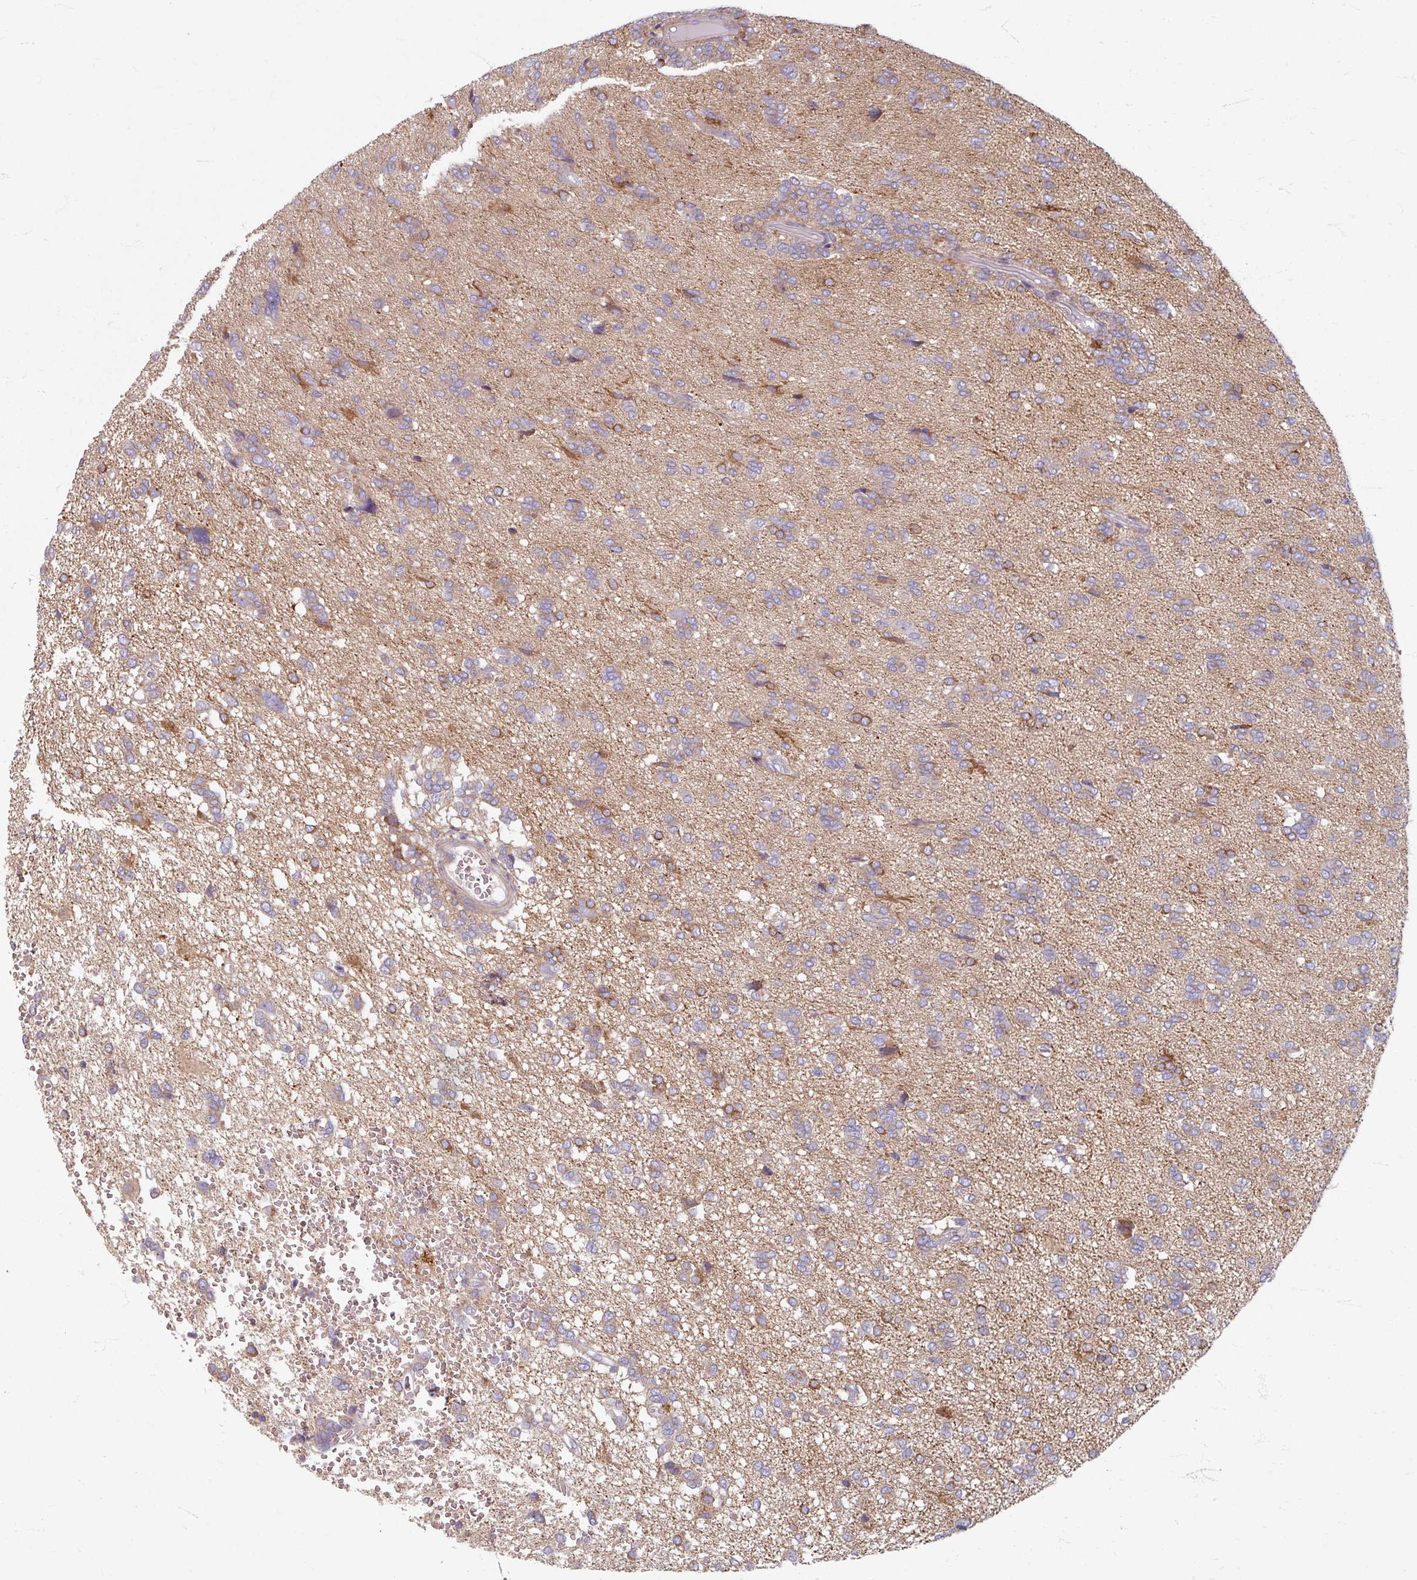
{"staining": {"intensity": "moderate", "quantity": "<25%", "location": "cytoplasmic/membranous"}, "tissue": "glioma", "cell_type": "Tumor cells", "image_type": "cancer", "snomed": [{"axis": "morphology", "description": "Glioma, malignant, High grade"}, {"axis": "topography", "description": "Brain"}], "caption": "Immunohistochemistry (IHC) of human glioma exhibits low levels of moderate cytoplasmic/membranous staining in approximately <25% of tumor cells. The protein of interest is stained brown, and the nuclei are stained in blue (DAB IHC with brightfield microscopy, high magnification).", "gene": "GABARAPL1", "patient": {"sex": "female", "age": 59}}